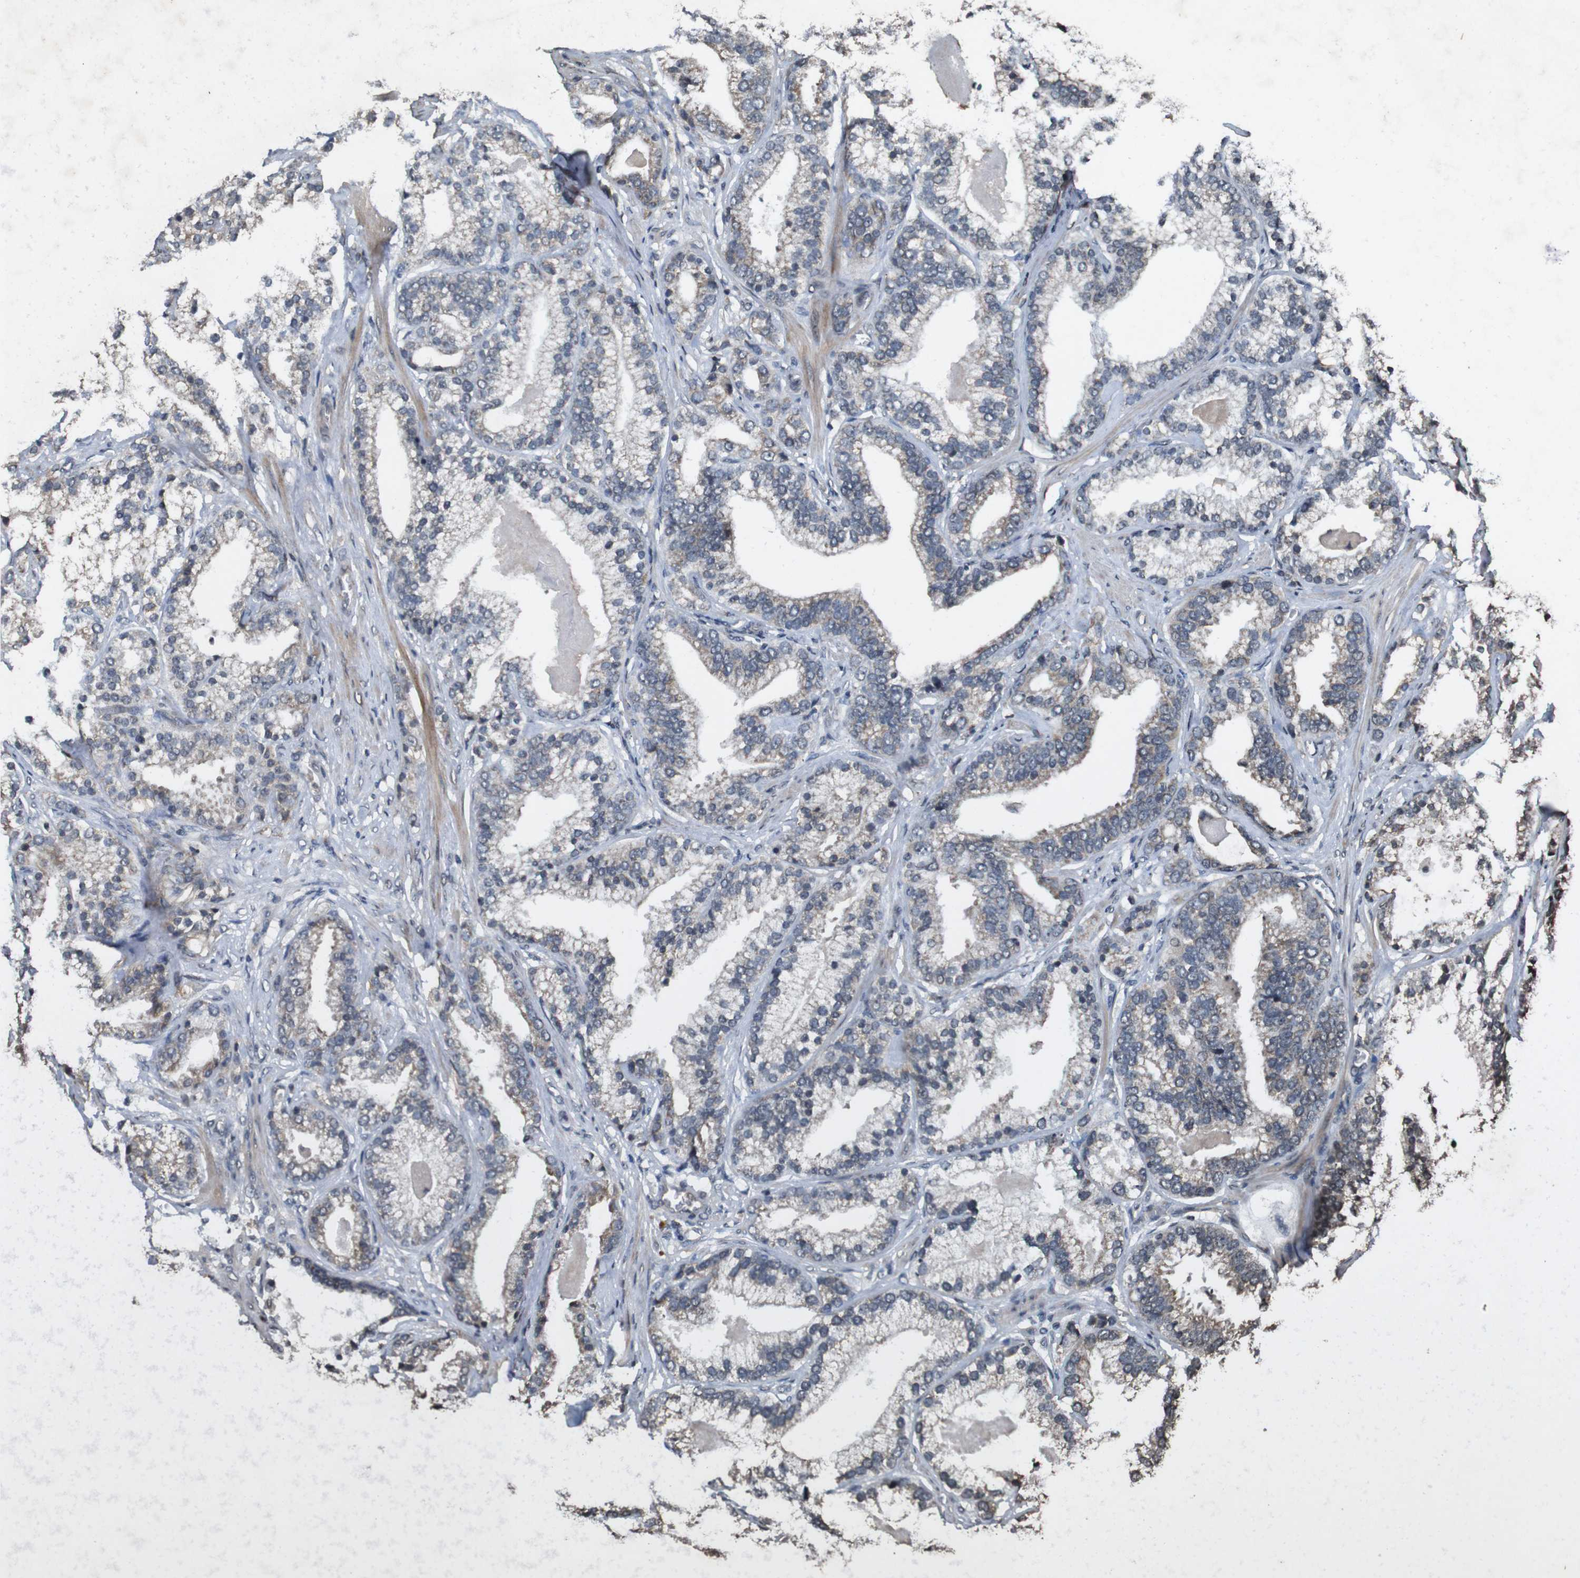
{"staining": {"intensity": "weak", "quantity": "<25%", "location": "cytoplasmic/membranous"}, "tissue": "prostate cancer", "cell_type": "Tumor cells", "image_type": "cancer", "snomed": [{"axis": "morphology", "description": "Adenocarcinoma, Low grade"}, {"axis": "topography", "description": "Prostate"}], "caption": "DAB immunohistochemical staining of prostate cancer (adenocarcinoma (low-grade)) displays no significant positivity in tumor cells. (Brightfield microscopy of DAB immunohistochemistry (IHC) at high magnification).", "gene": "SORL1", "patient": {"sex": "male", "age": 59}}